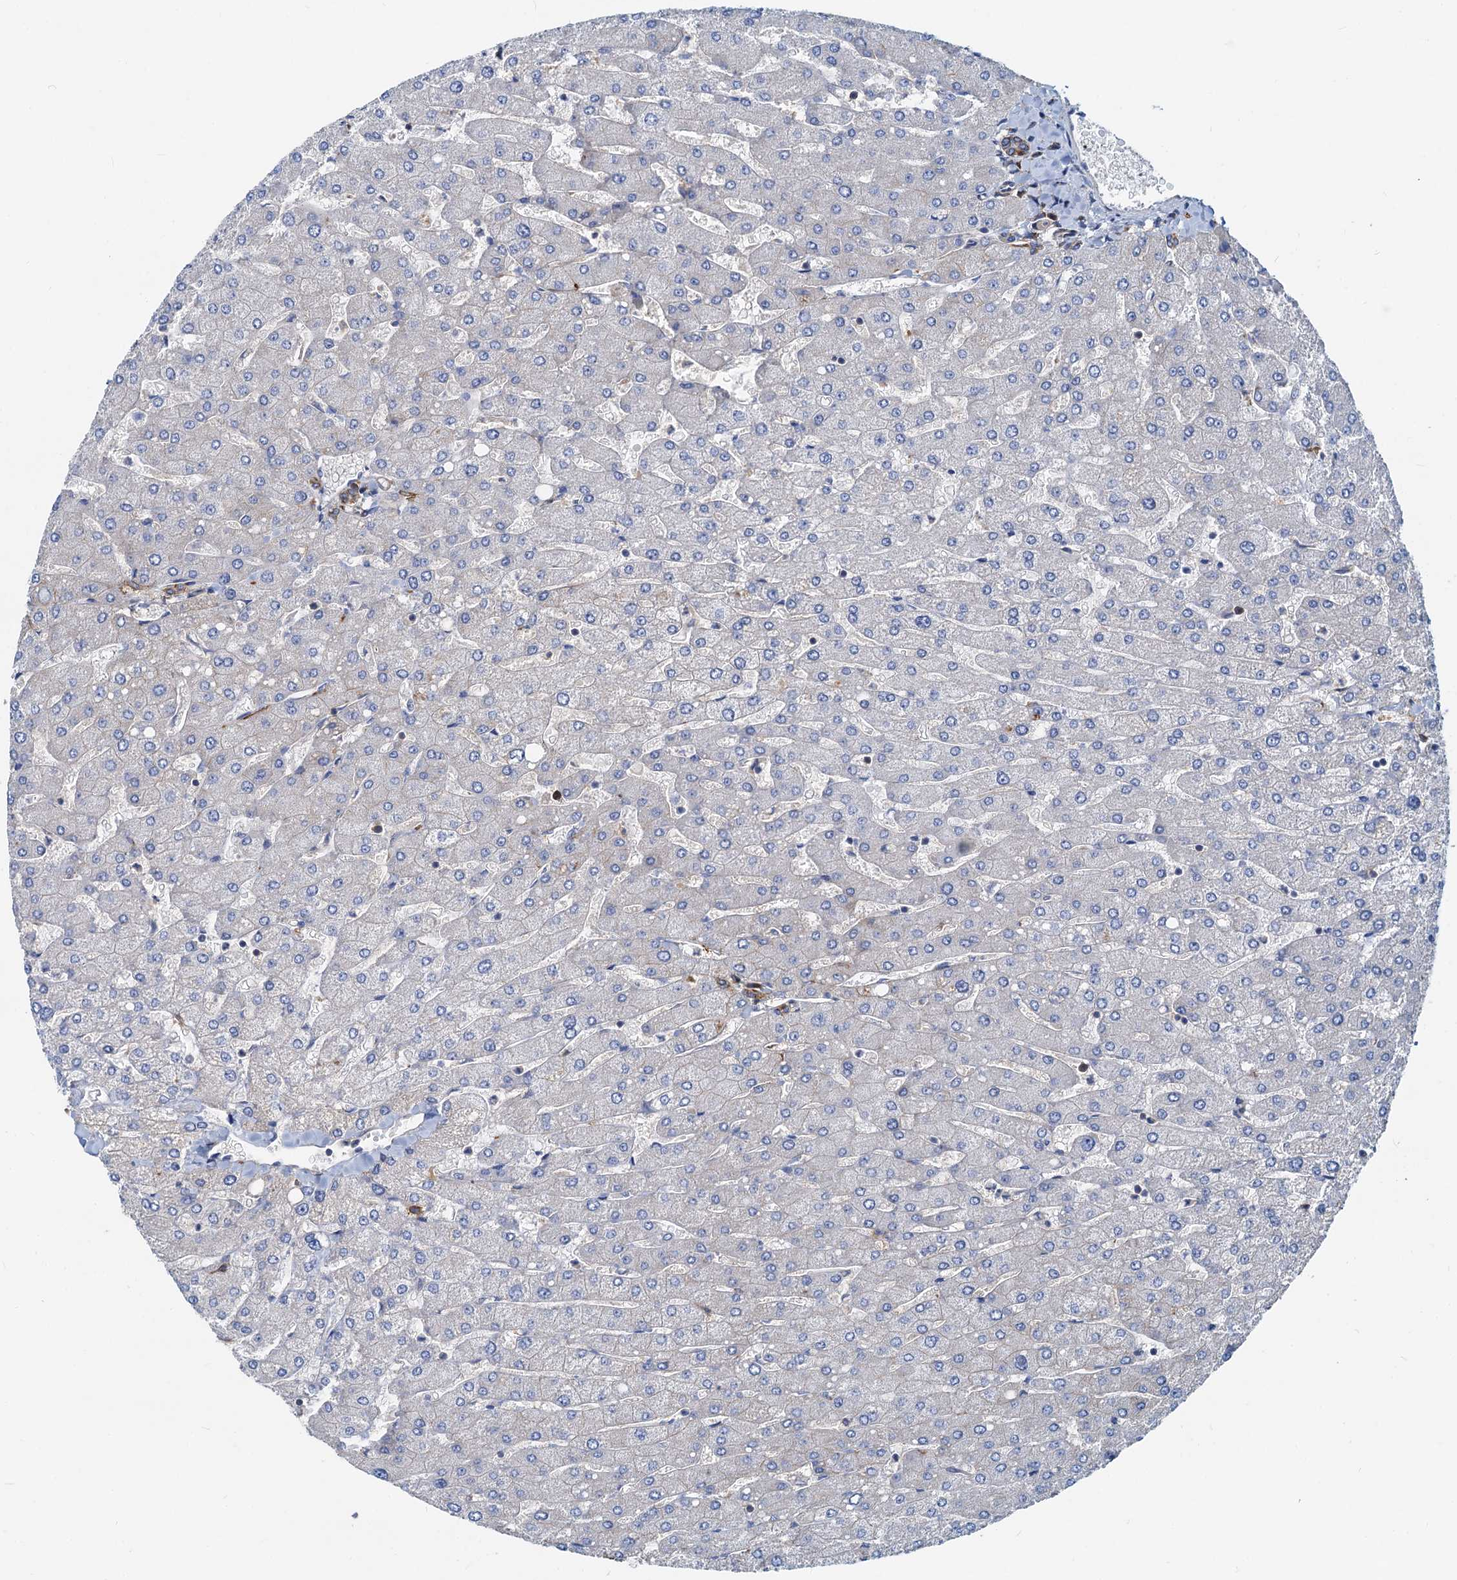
{"staining": {"intensity": "negative", "quantity": "none", "location": "none"}, "tissue": "liver", "cell_type": "Cholangiocytes", "image_type": "normal", "snomed": [{"axis": "morphology", "description": "Normal tissue, NOS"}, {"axis": "topography", "description": "Liver"}], "caption": "Photomicrograph shows no protein positivity in cholangiocytes of benign liver.", "gene": "LNX2", "patient": {"sex": "male", "age": 55}}